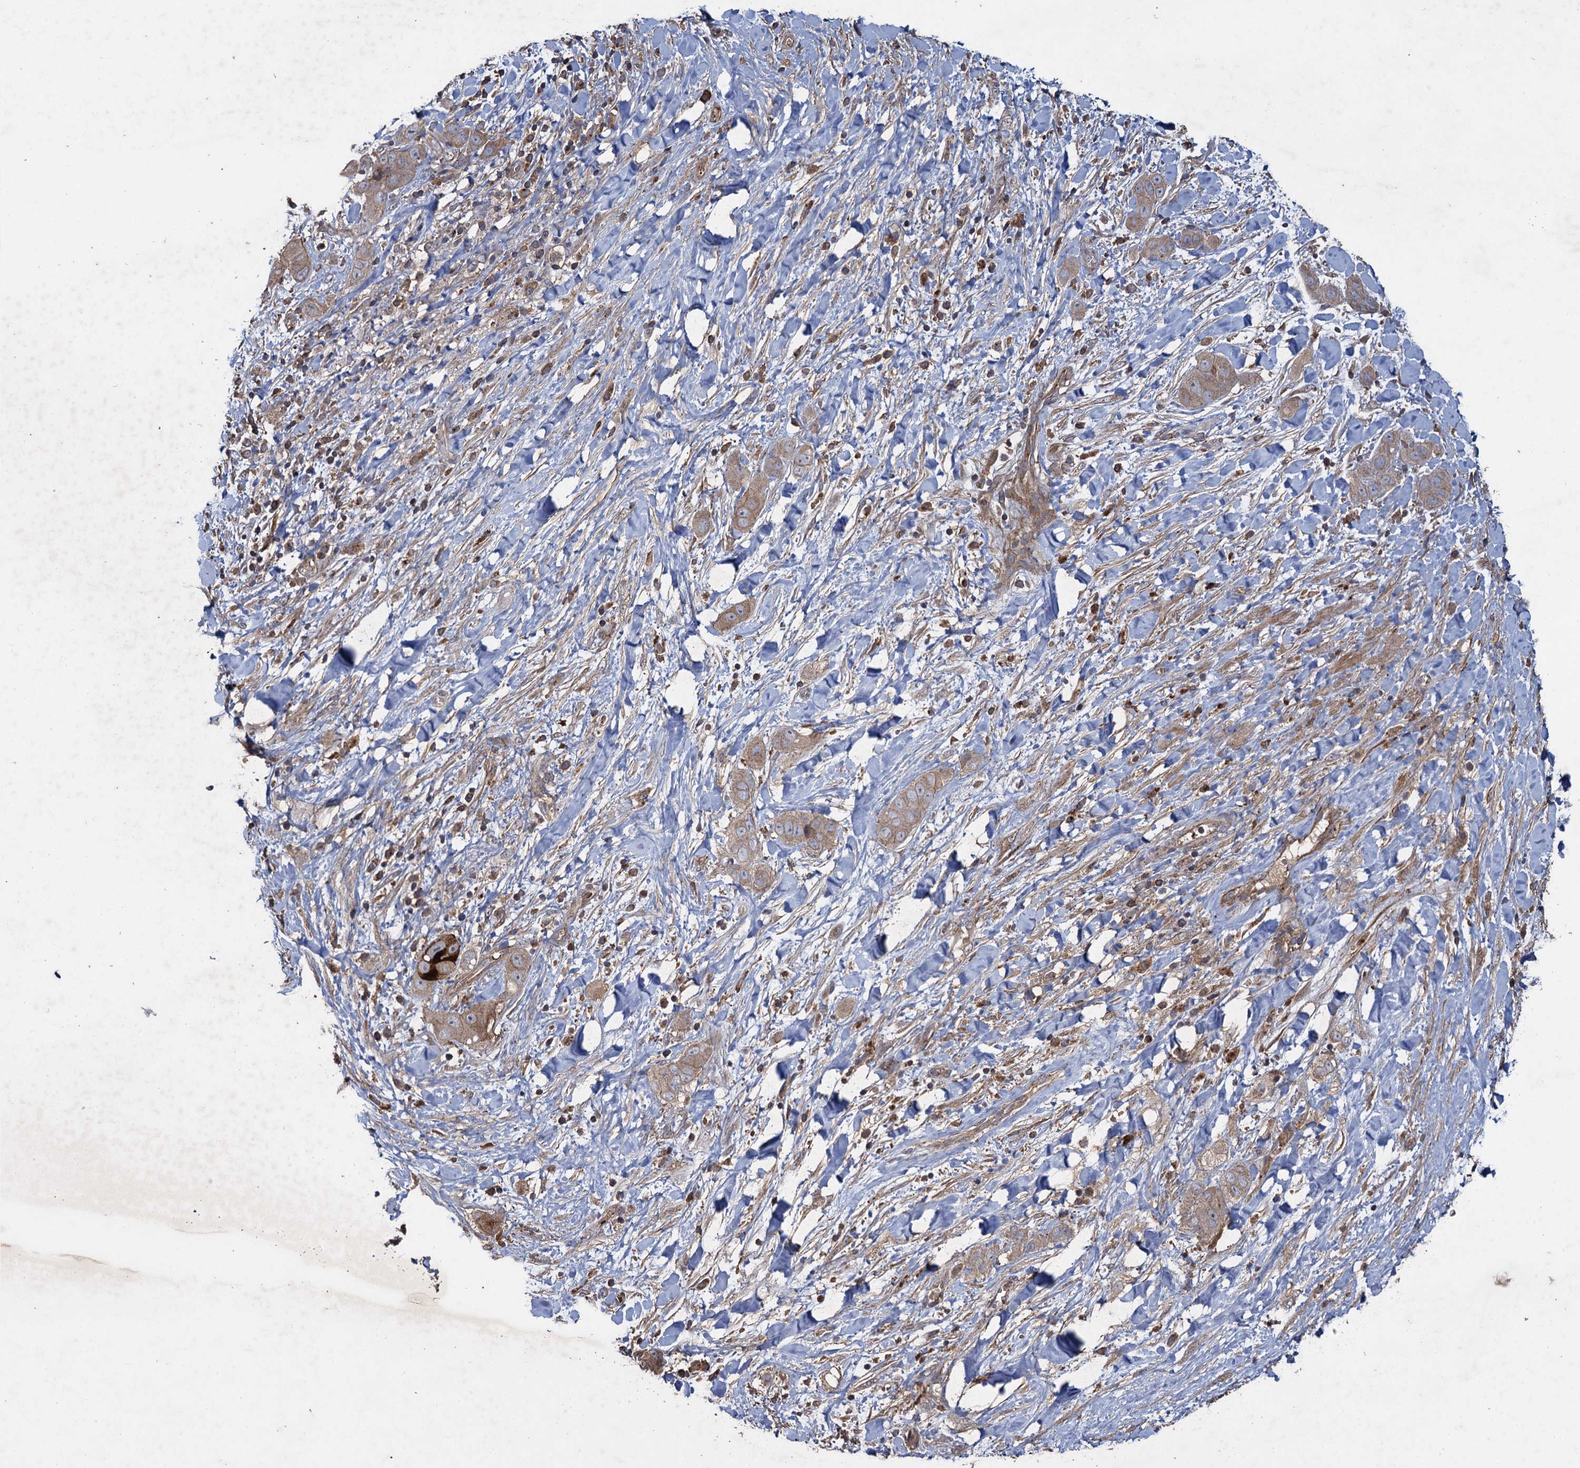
{"staining": {"intensity": "weak", "quantity": ">75%", "location": "cytoplasmic/membranous"}, "tissue": "liver cancer", "cell_type": "Tumor cells", "image_type": "cancer", "snomed": [{"axis": "morphology", "description": "Cholangiocarcinoma"}, {"axis": "topography", "description": "Liver"}], "caption": "Immunohistochemistry image of human liver cancer (cholangiocarcinoma) stained for a protein (brown), which shows low levels of weak cytoplasmic/membranous positivity in approximately >75% of tumor cells.", "gene": "TXNDC11", "patient": {"sex": "female", "age": 52}}